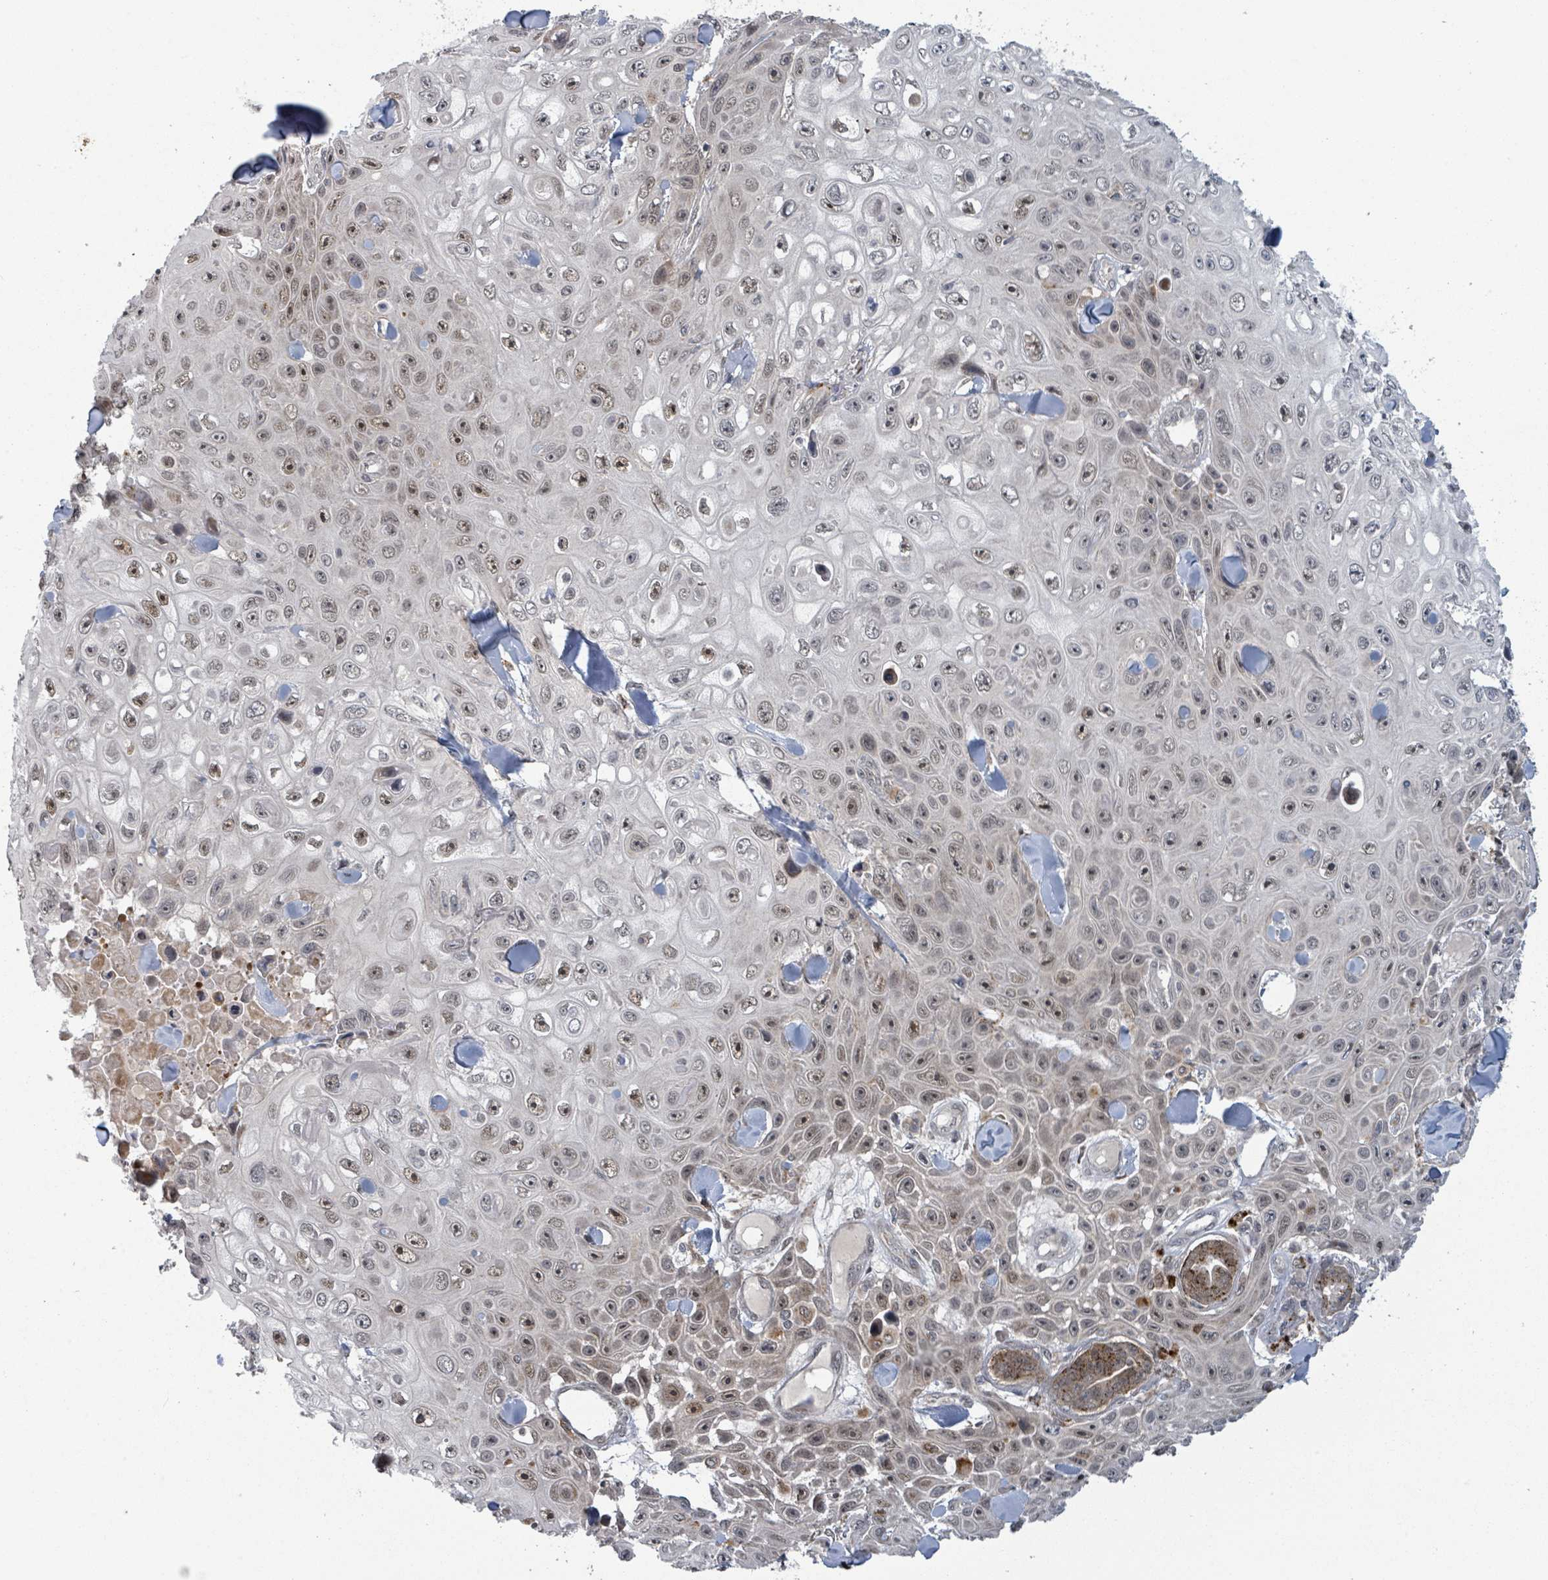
{"staining": {"intensity": "weak", "quantity": "25%-75%", "location": "nuclear"}, "tissue": "skin cancer", "cell_type": "Tumor cells", "image_type": "cancer", "snomed": [{"axis": "morphology", "description": "Squamous cell carcinoma, NOS"}, {"axis": "topography", "description": "Skin"}], "caption": "An IHC micrograph of tumor tissue is shown. Protein staining in brown shows weak nuclear positivity in skin cancer (squamous cell carcinoma) within tumor cells.", "gene": "GTF3C1", "patient": {"sex": "male", "age": 82}}